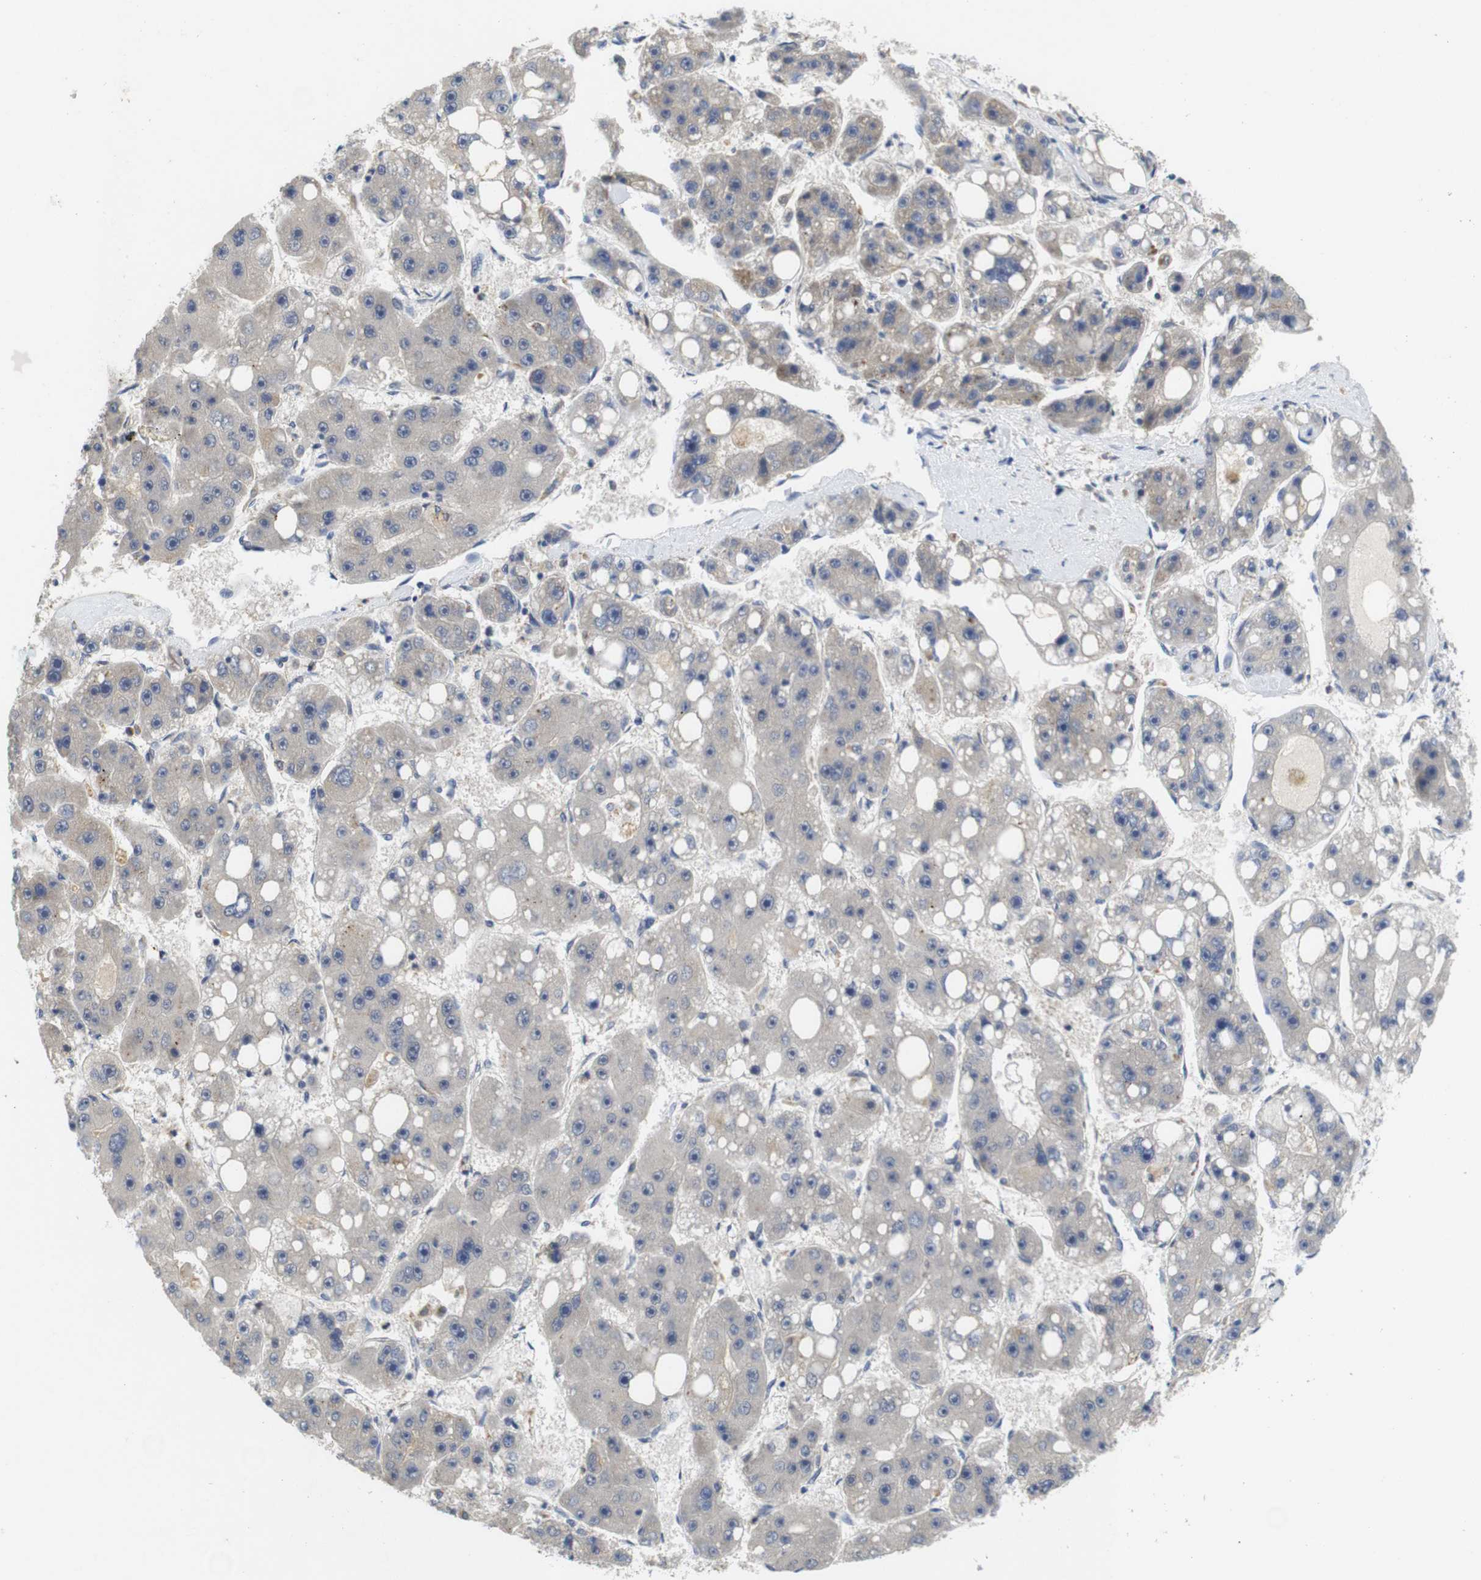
{"staining": {"intensity": "negative", "quantity": "none", "location": "none"}, "tissue": "liver cancer", "cell_type": "Tumor cells", "image_type": "cancer", "snomed": [{"axis": "morphology", "description": "Carcinoma, Hepatocellular, NOS"}, {"axis": "topography", "description": "Liver"}], "caption": "Immunohistochemical staining of human hepatocellular carcinoma (liver) shows no significant positivity in tumor cells.", "gene": "FNTA", "patient": {"sex": "female", "age": 61}}